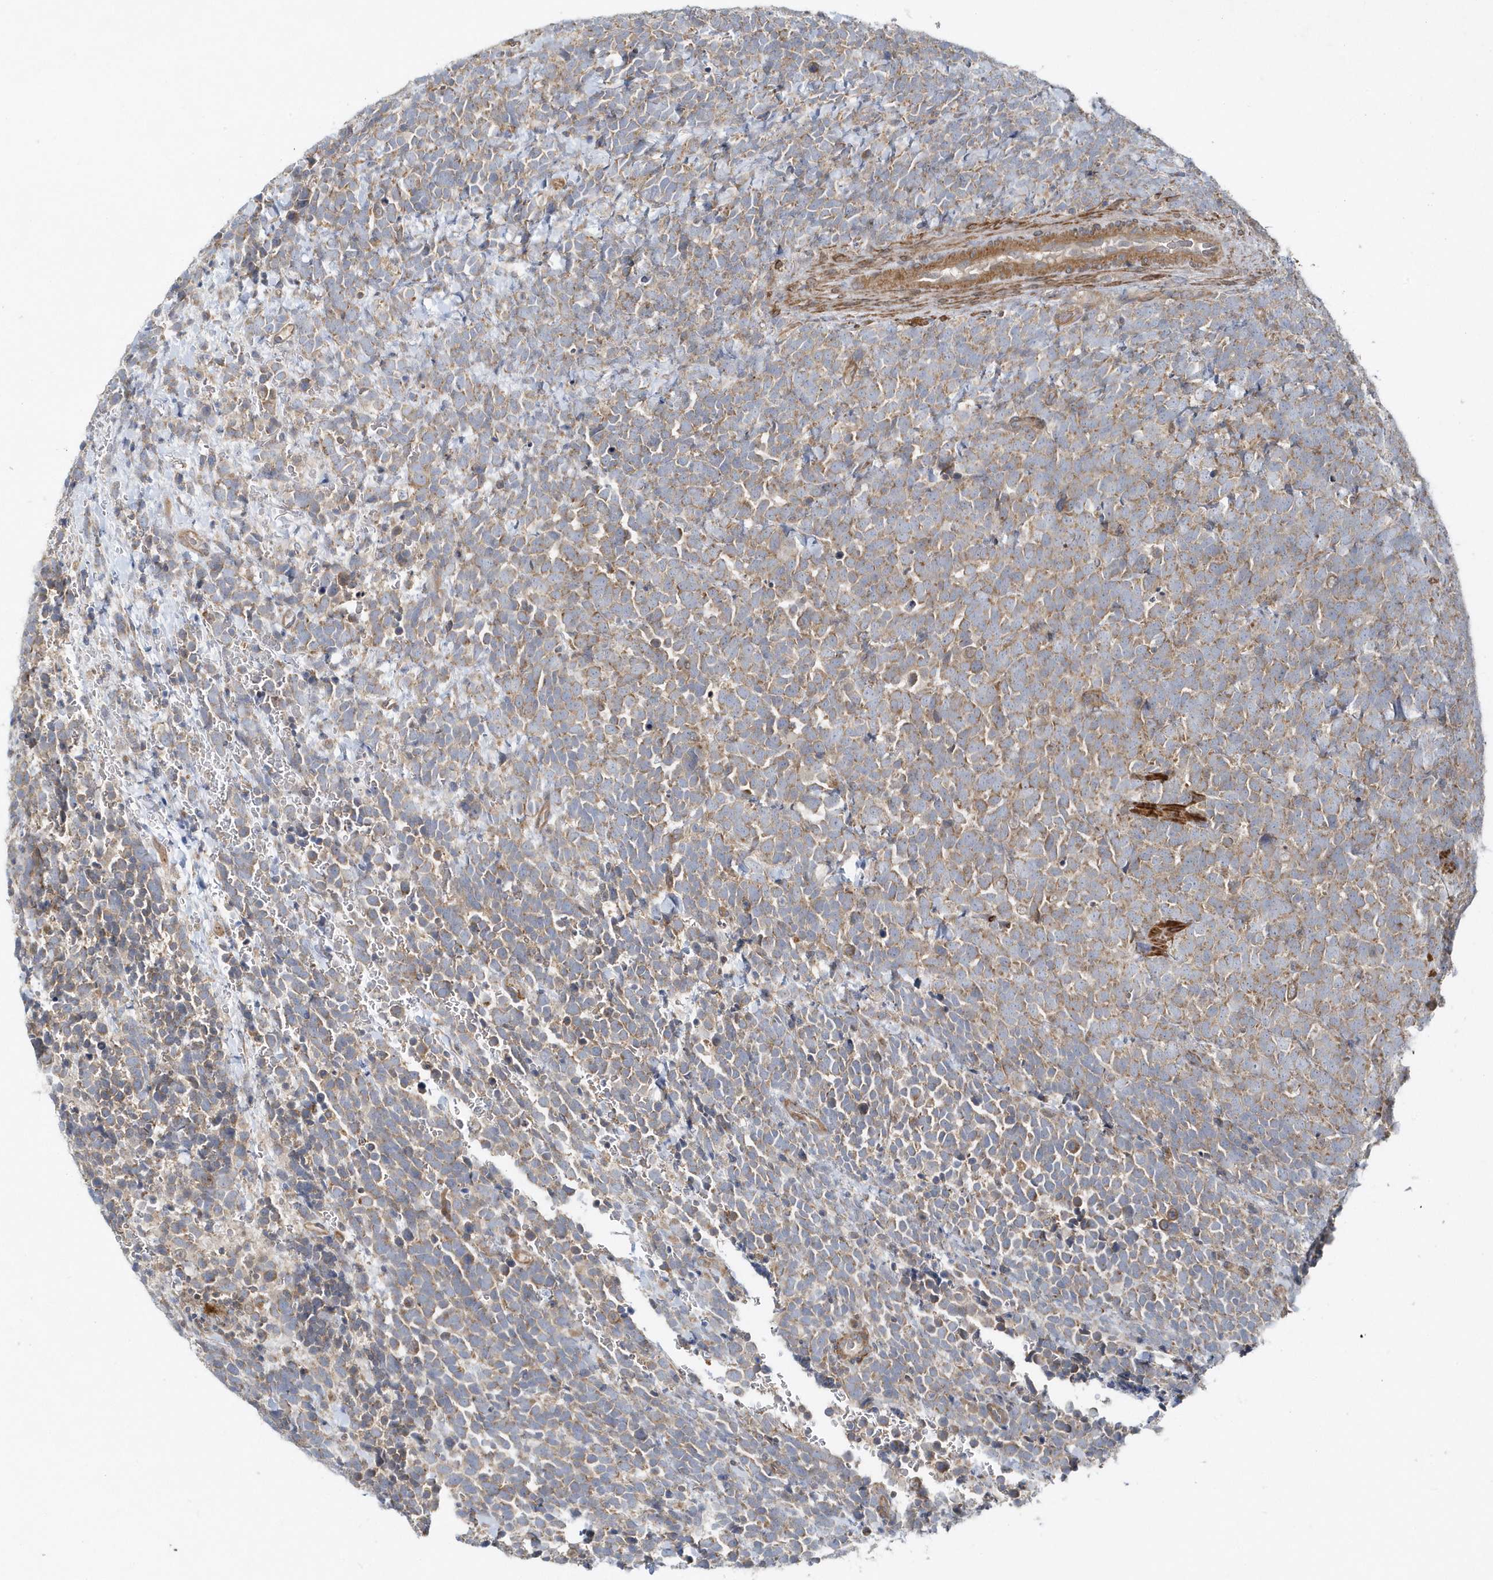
{"staining": {"intensity": "moderate", "quantity": "25%-75%", "location": "cytoplasmic/membranous"}, "tissue": "urothelial cancer", "cell_type": "Tumor cells", "image_type": "cancer", "snomed": [{"axis": "morphology", "description": "Urothelial carcinoma, High grade"}, {"axis": "topography", "description": "Urinary bladder"}], "caption": "The immunohistochemical stain highlights moderate cytoplasmic/membranous expression in tumor cells of urothelial cancer tissue.", "gene": "LEXM", "patient": {"sex": "female", "age": 82}}